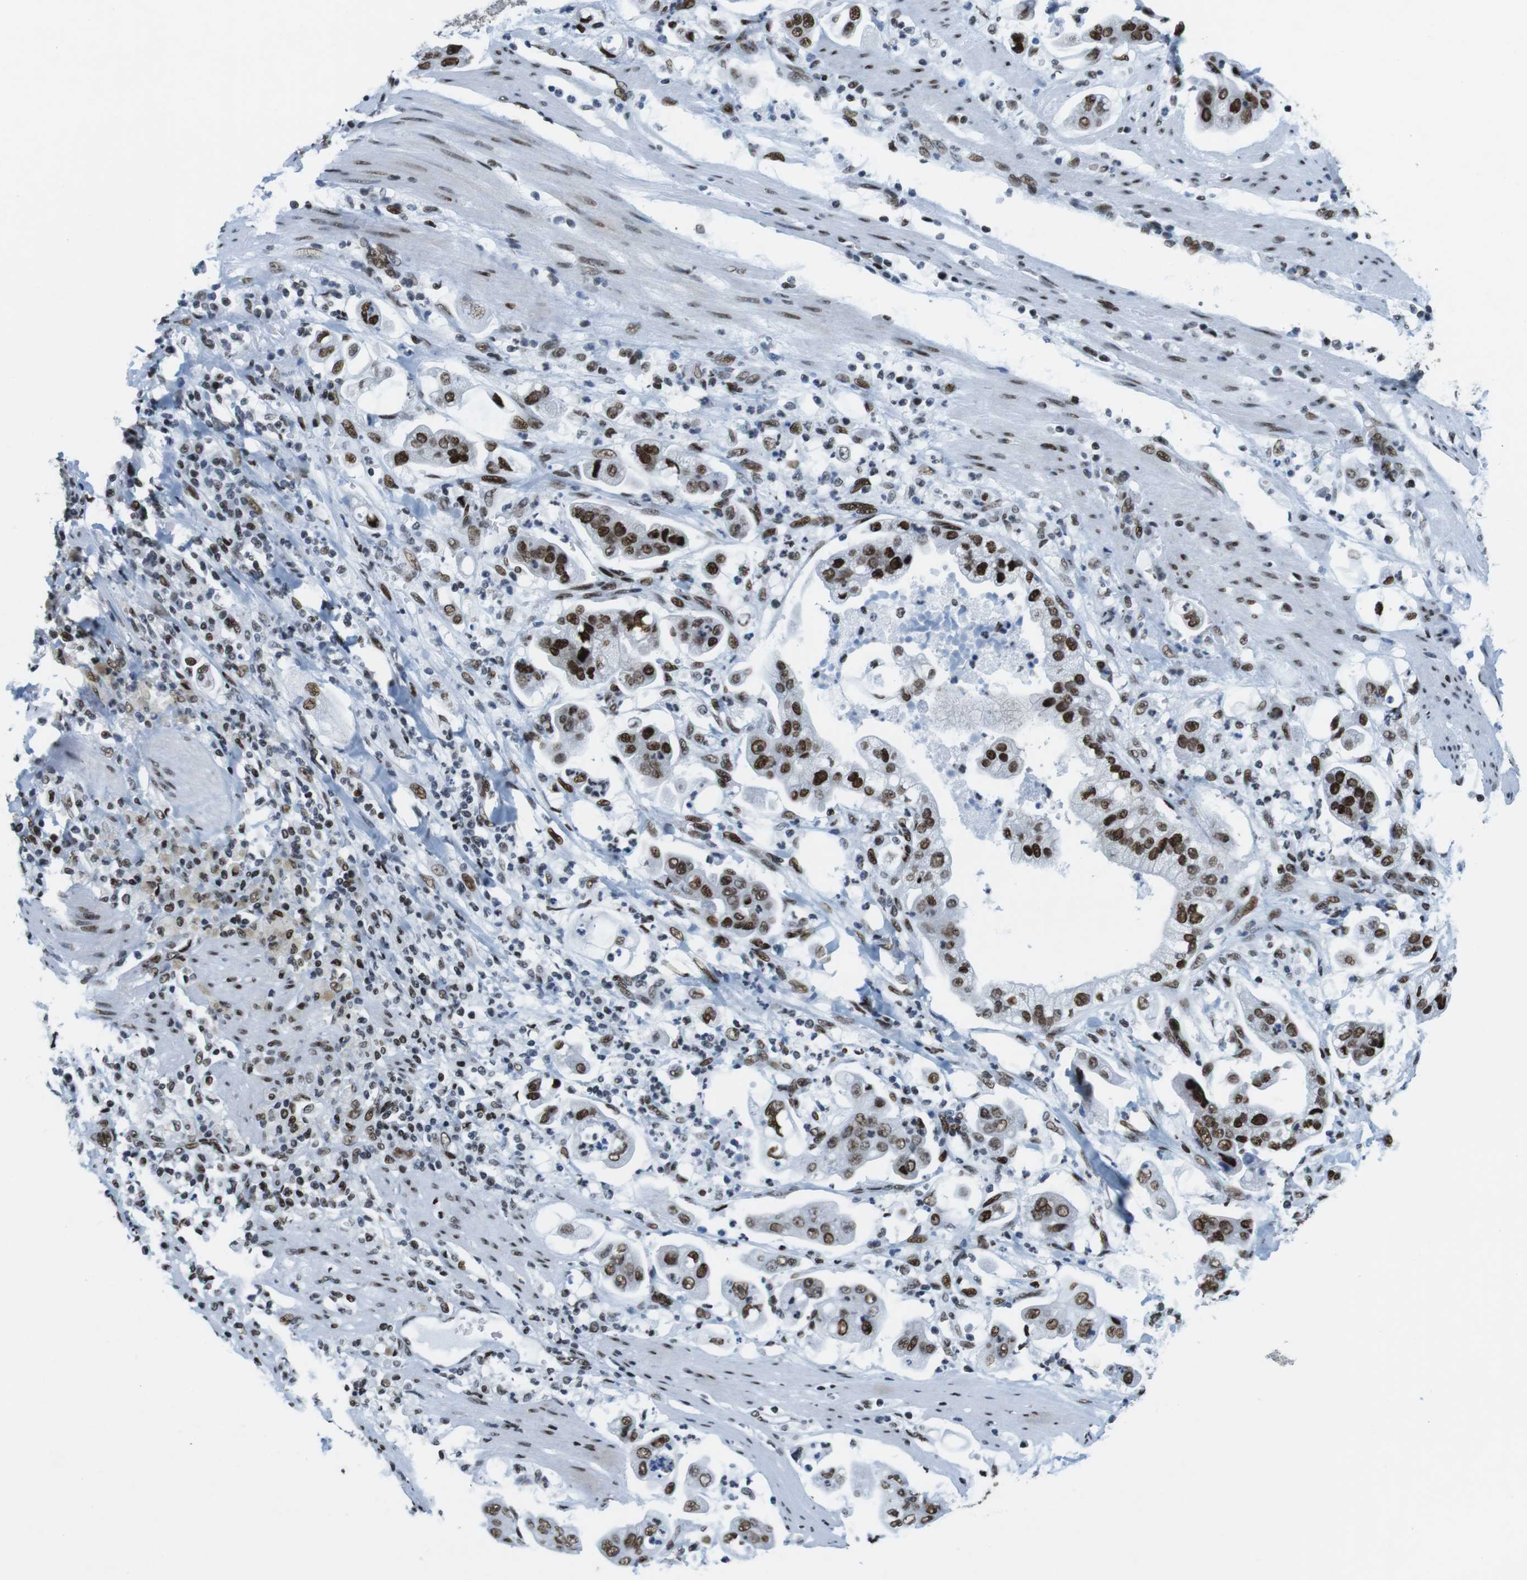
{"staining": {"intensity": "strong", "quantity": ">75%", "location": "nuclear"}, "tissue": "stomach cancer", "cell_type": "Tumor cells", "image_type": "cancer", "snomed": [{"axis": "morphology", "description": "Adenocarcinoma, NOS"}, {"axis": "topography", "description": "Stomach"}], "caption": "A brown stain labels strong nuclear expression of a protein in human stomach cancer tumor cells.", "gene": "CITED2", "patient": {"sex": "male", "age": 62}}